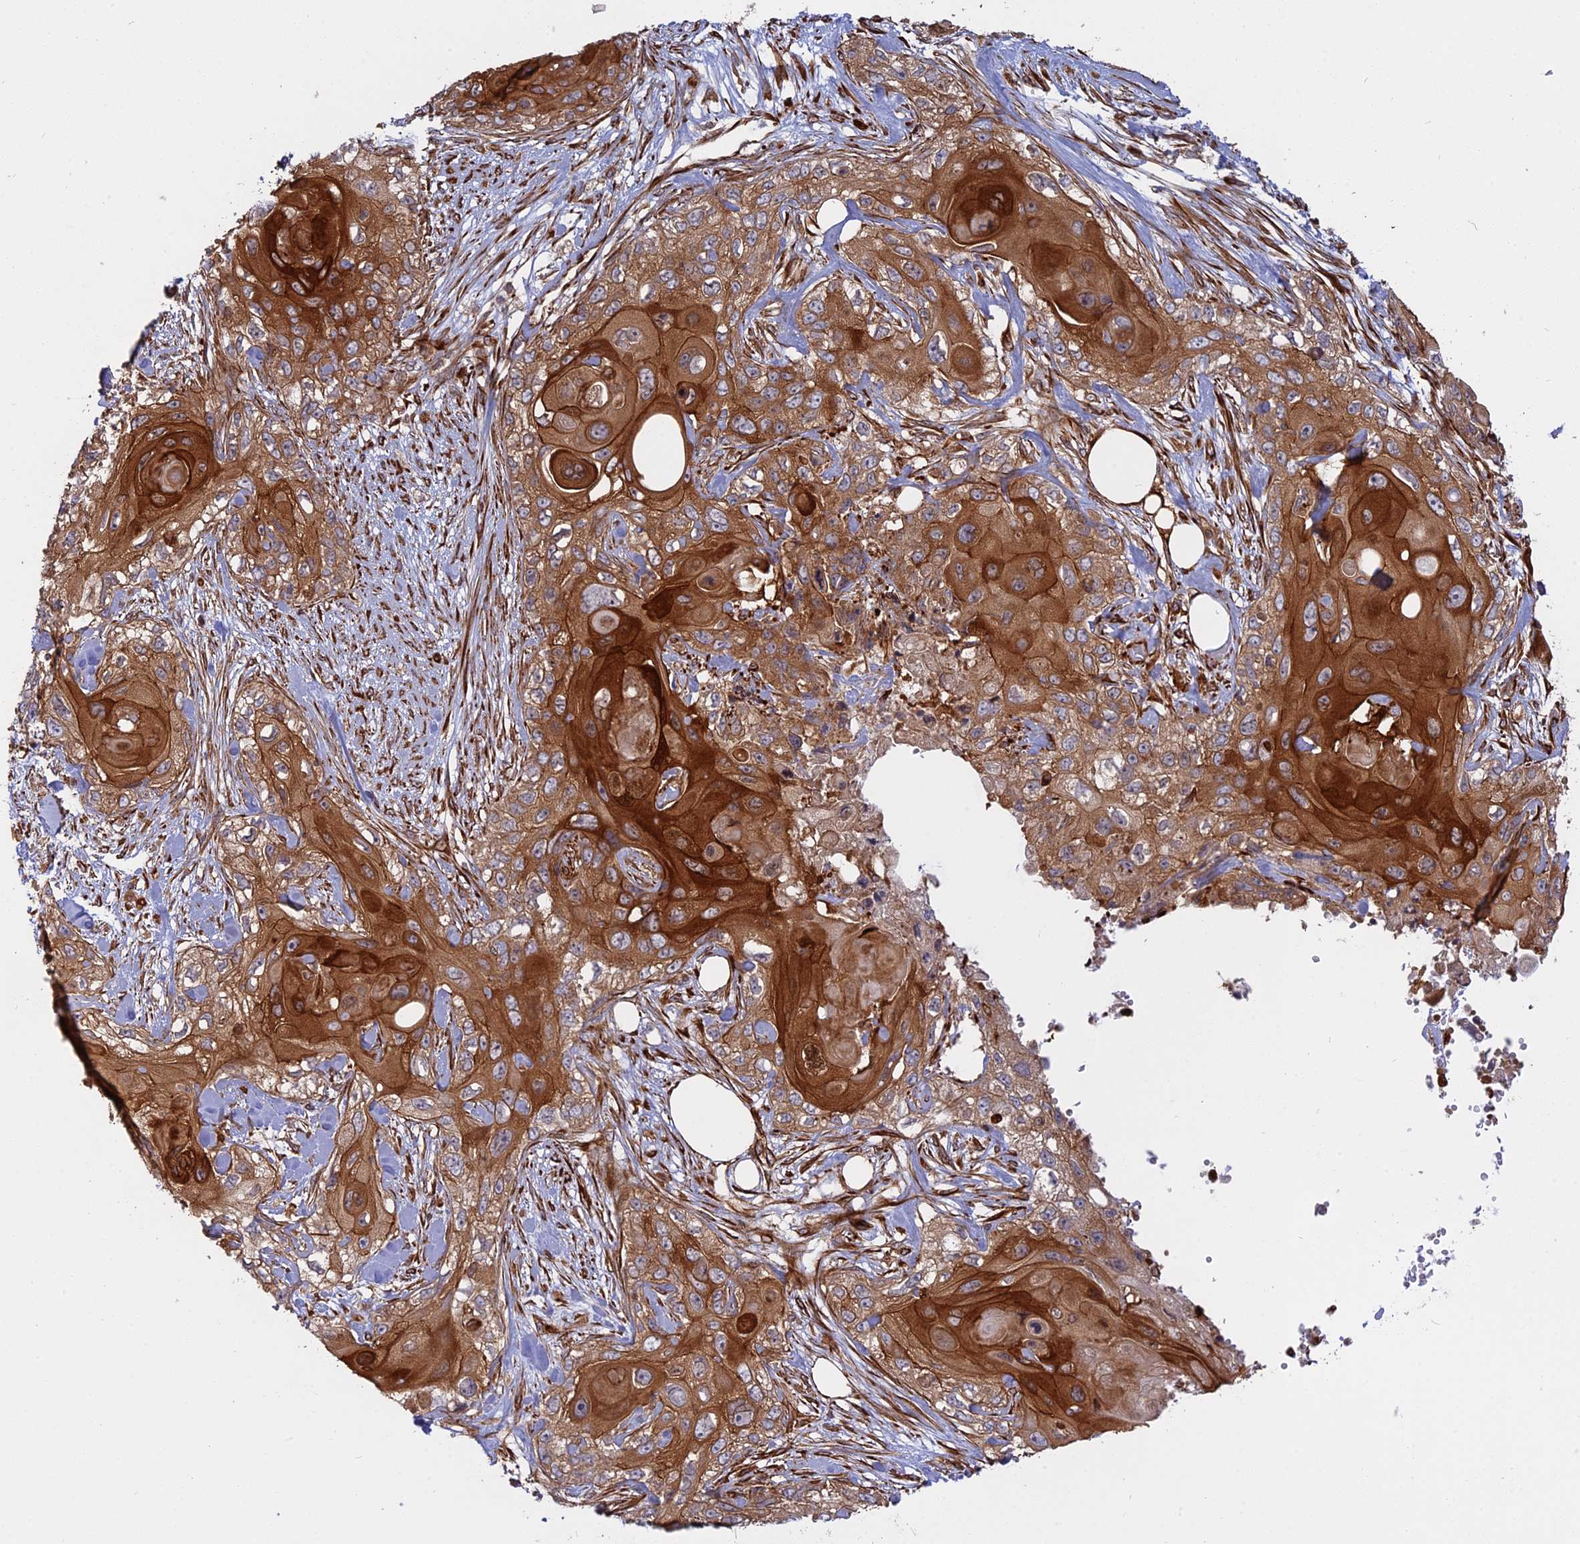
{"staining": {"intensity": "strong", "quantity": ">75%", "location": "cytoplasmic/membranous"}, "tissue": "skin cancer", "cell_type": "Tumor cells", "image_type": "cancer", "snomed": [{"axis": "morphology", "description": "Normal tissue, NOS"}, {"axis": "morphology", "description": "Squamous cell carcinoma, NOS"}, {"axis": "topography", "description": "Skin"}], "caption": "Tumor cells display strong cytoplasmic/membranous staining in about >75% of cells in skin cancer.", "gene": "PHLDB3", "patient": {"sex": "male", "age": 72}}